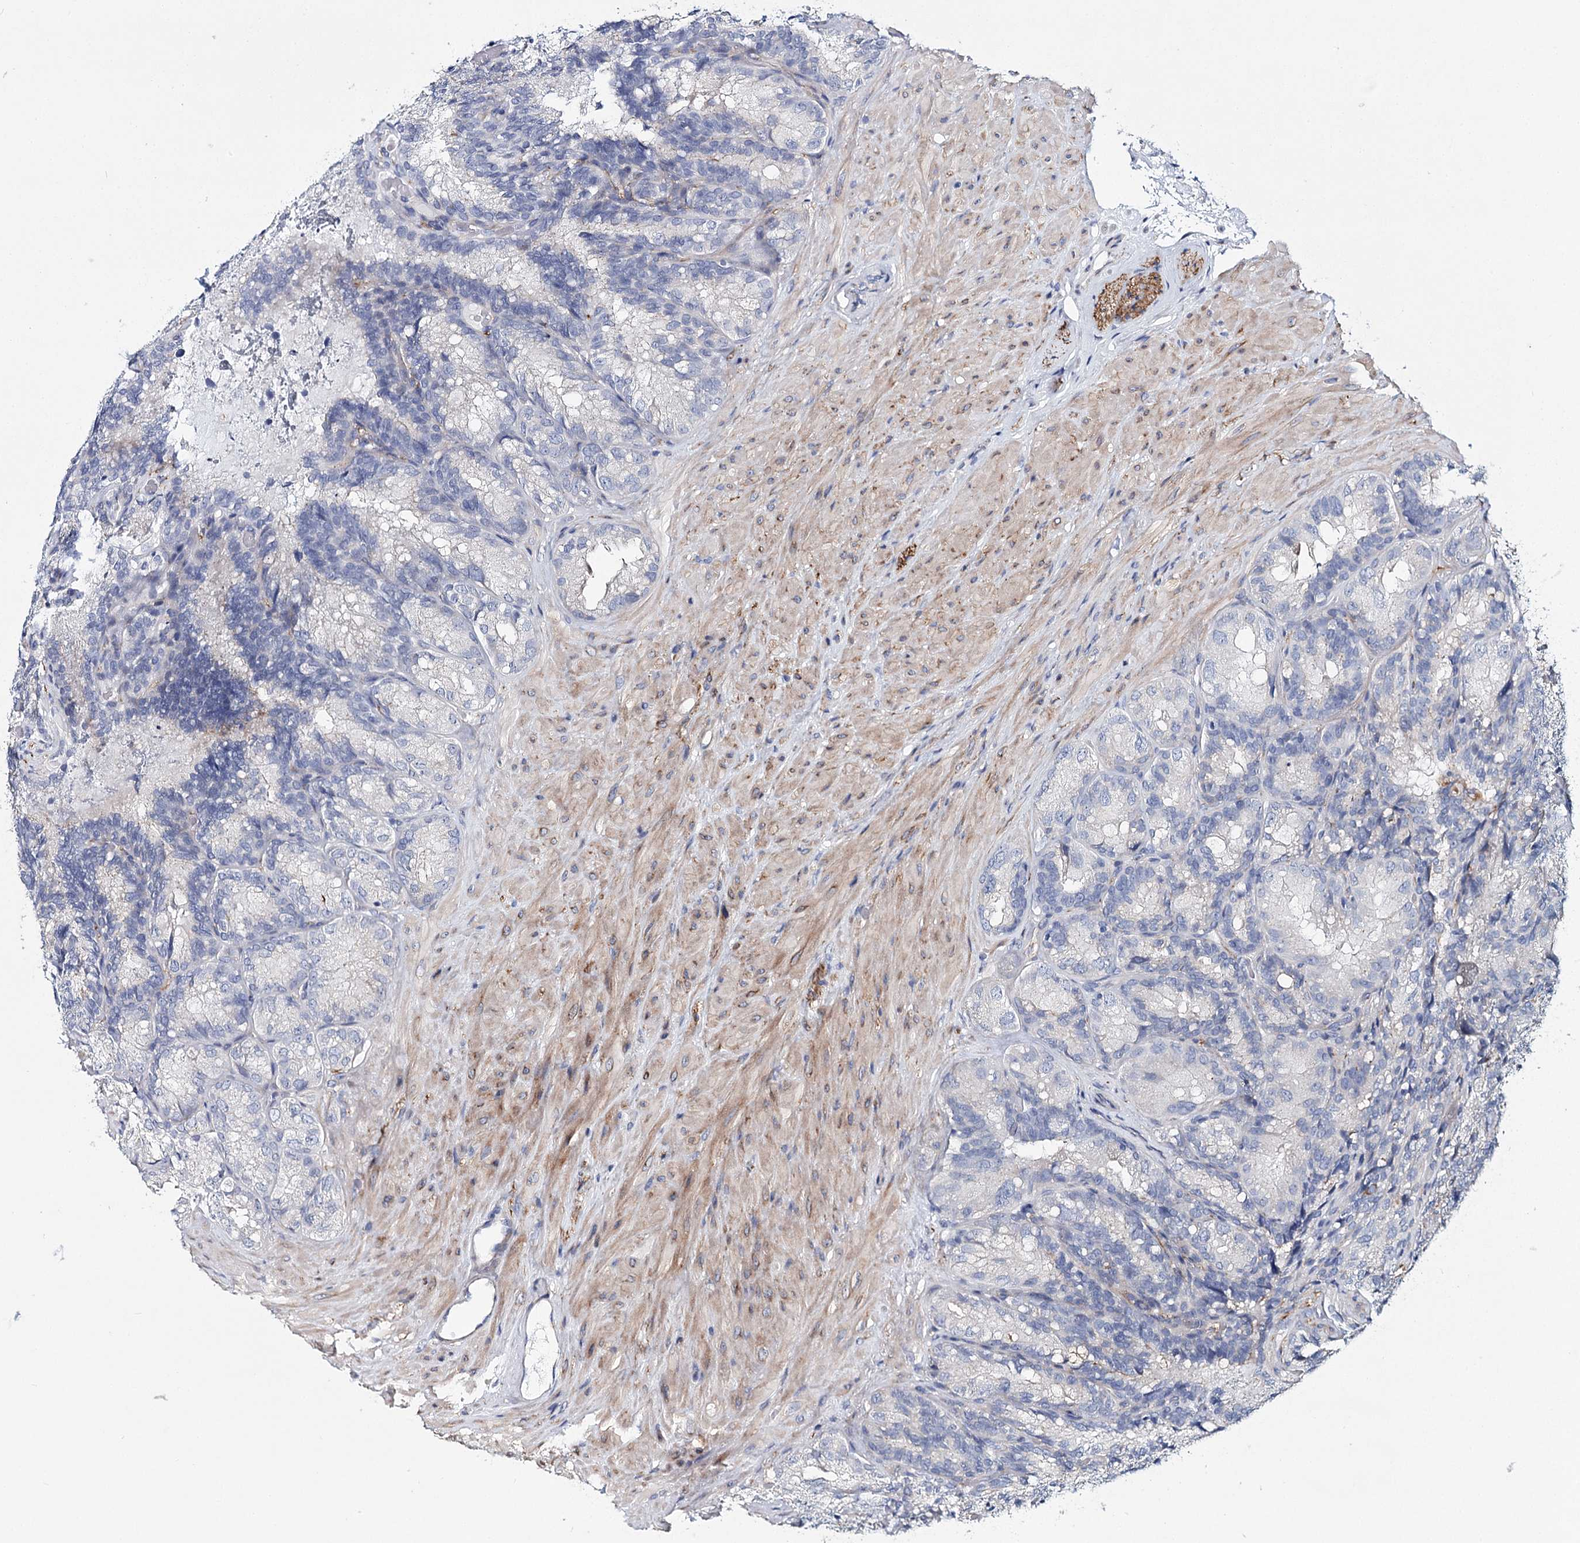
{"staining": {"intensity": "negative", "quantity": "none", "location": "none"}, "tissue": "seminal vesicle", "cell_type": "Glandular cells", "image_type": "normal", "snomed": [{"axis": "morphology", "description": "Normal tissue, NOS"}, {"axis": "topography", "description": "Seminal veicle"}], "caption": "IHC histopathology image of normal human seminal vesicle stained for a protein (brown), which reveals no staining in glandular cells. The staining is performed using DAB (3,3'-diaminobenzidine) brown chromogen with nuclei counter-stained in using hematoxylin.", "gene": "TEX12", "patient": {"sex": "male", "age": 60}}